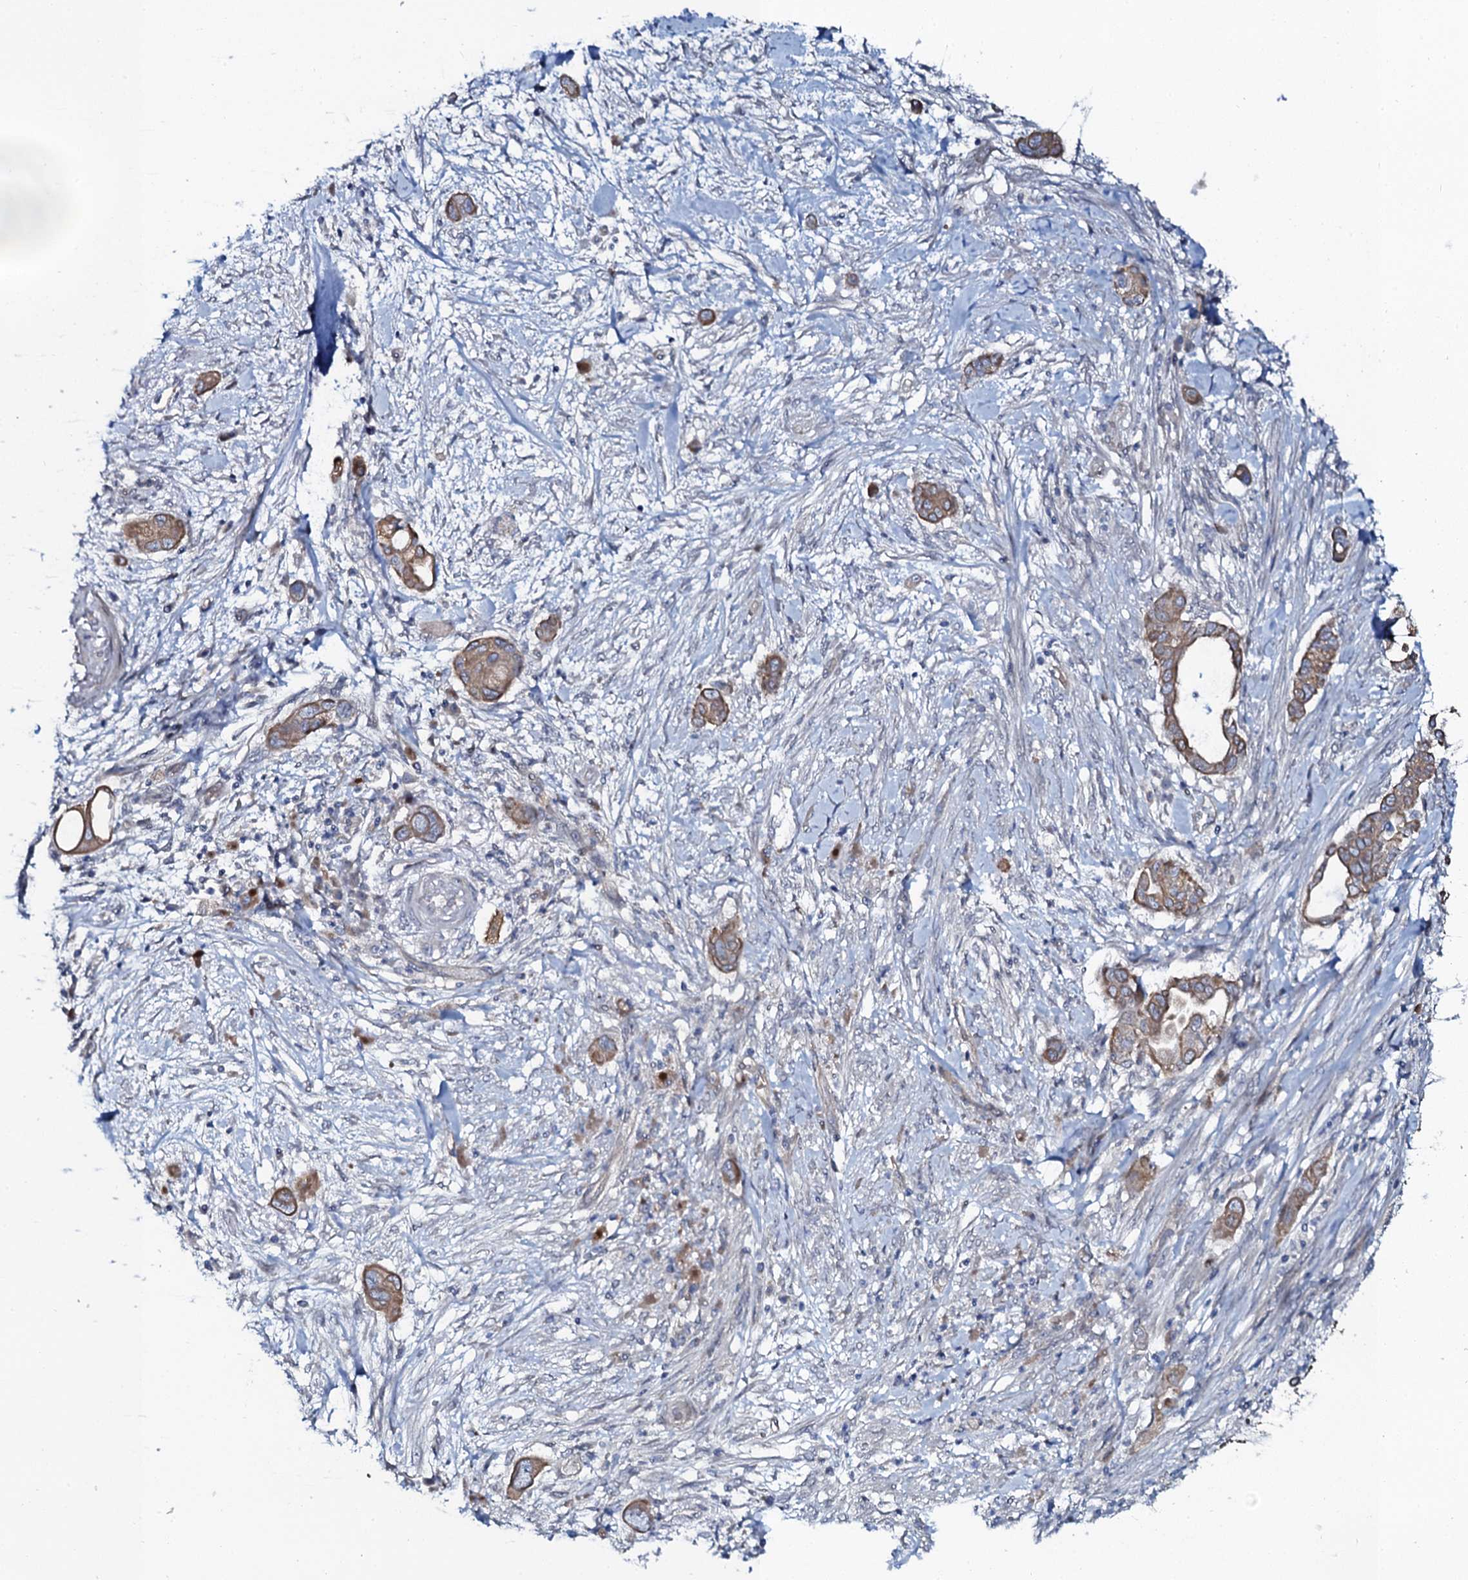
{"staining": {"intensity": "moderate", "quantity": ">75%", "location": "cytoplasmic/membranous"}, "tissue": "pancreatic cancer", "cell_type": "Tumor cells", "image_type": "cancer", "snomed": [{"axis": "morphology", "description": "Adenocarcinoma, NOS"}, {"axis": "topography", "description": "Pancreas"}], "caption": "Immunohistochemistry staining of adenocarcinoma (pancreatic), which demonstrates medium levels of moderate cytoplasmic/membranous positivity in about >75% of tumor cells indicating moderate cytoplasmic/membranous protein expression. The staining was performed using DAB (3,3'-diaminobenzidine) (brown) for protein detection and nuclei were counterstained in hematoxylin (blue).", "gene": "C10orf88", "patient": {"sex": "male", "age": 68}}